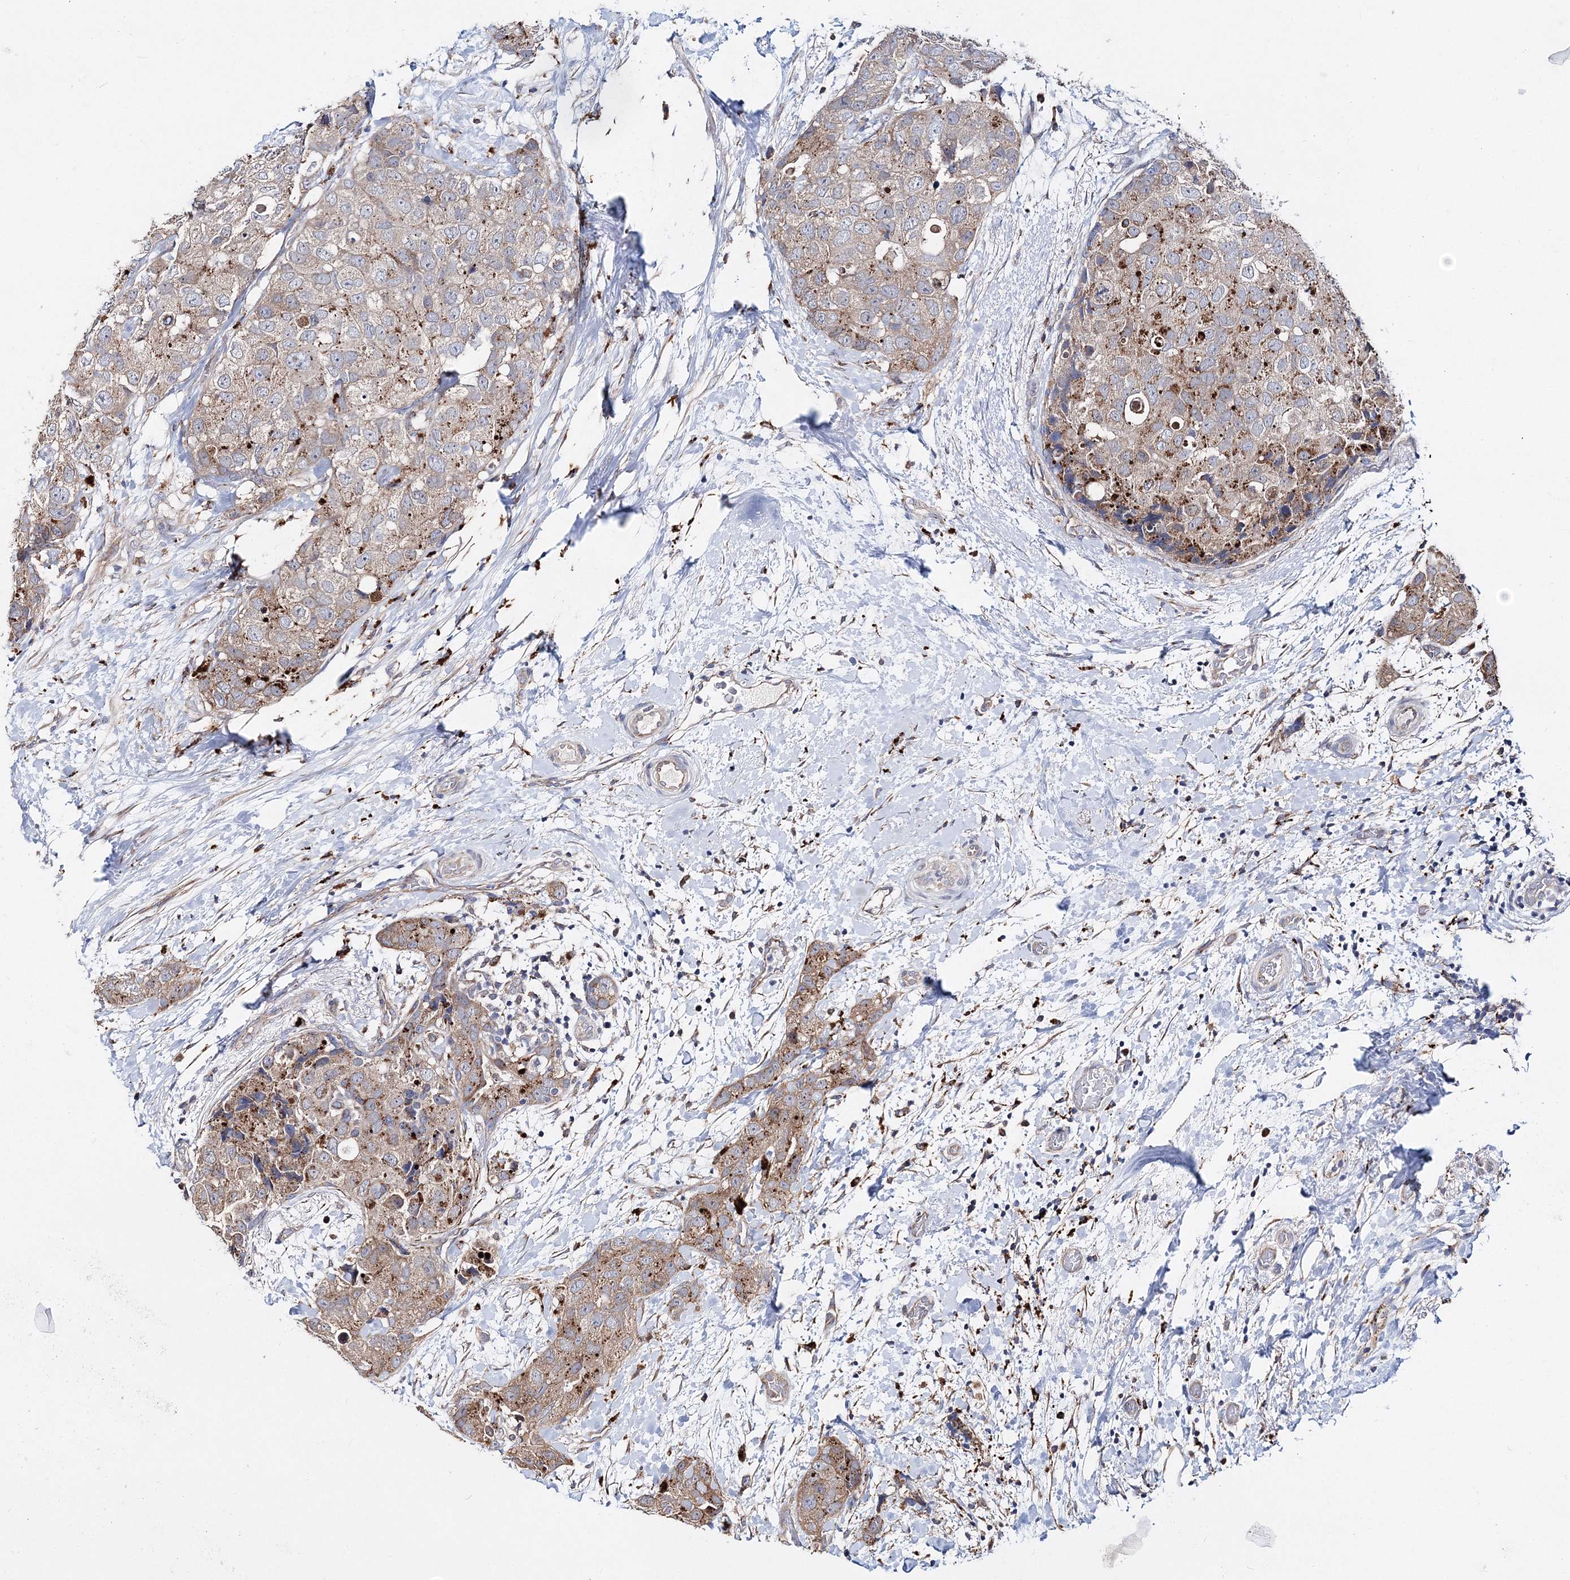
{"staining": {"intensity": "moderate", "quantity": "25%-75%", "location": "cytoplasmic/membranous"}, "tissue": "breast cancer", "cell_type": "Tumor cells", "image_type": "cancer", "snomed": [{"axis": "morphology", "description": "Duct carcinoma"}, {"axis": "topography", "description": "Breast"}], "caption": "IHC photomicrograph of invasive ductal carcinoma (breast) stained for a protein (brown), which displays medium levels of moderate cytoplasmic/membranous positivity in about 25%-75% of tumor cells.", "gene": "C3orf38", "patient": {"sex": "female", "age": 62}}